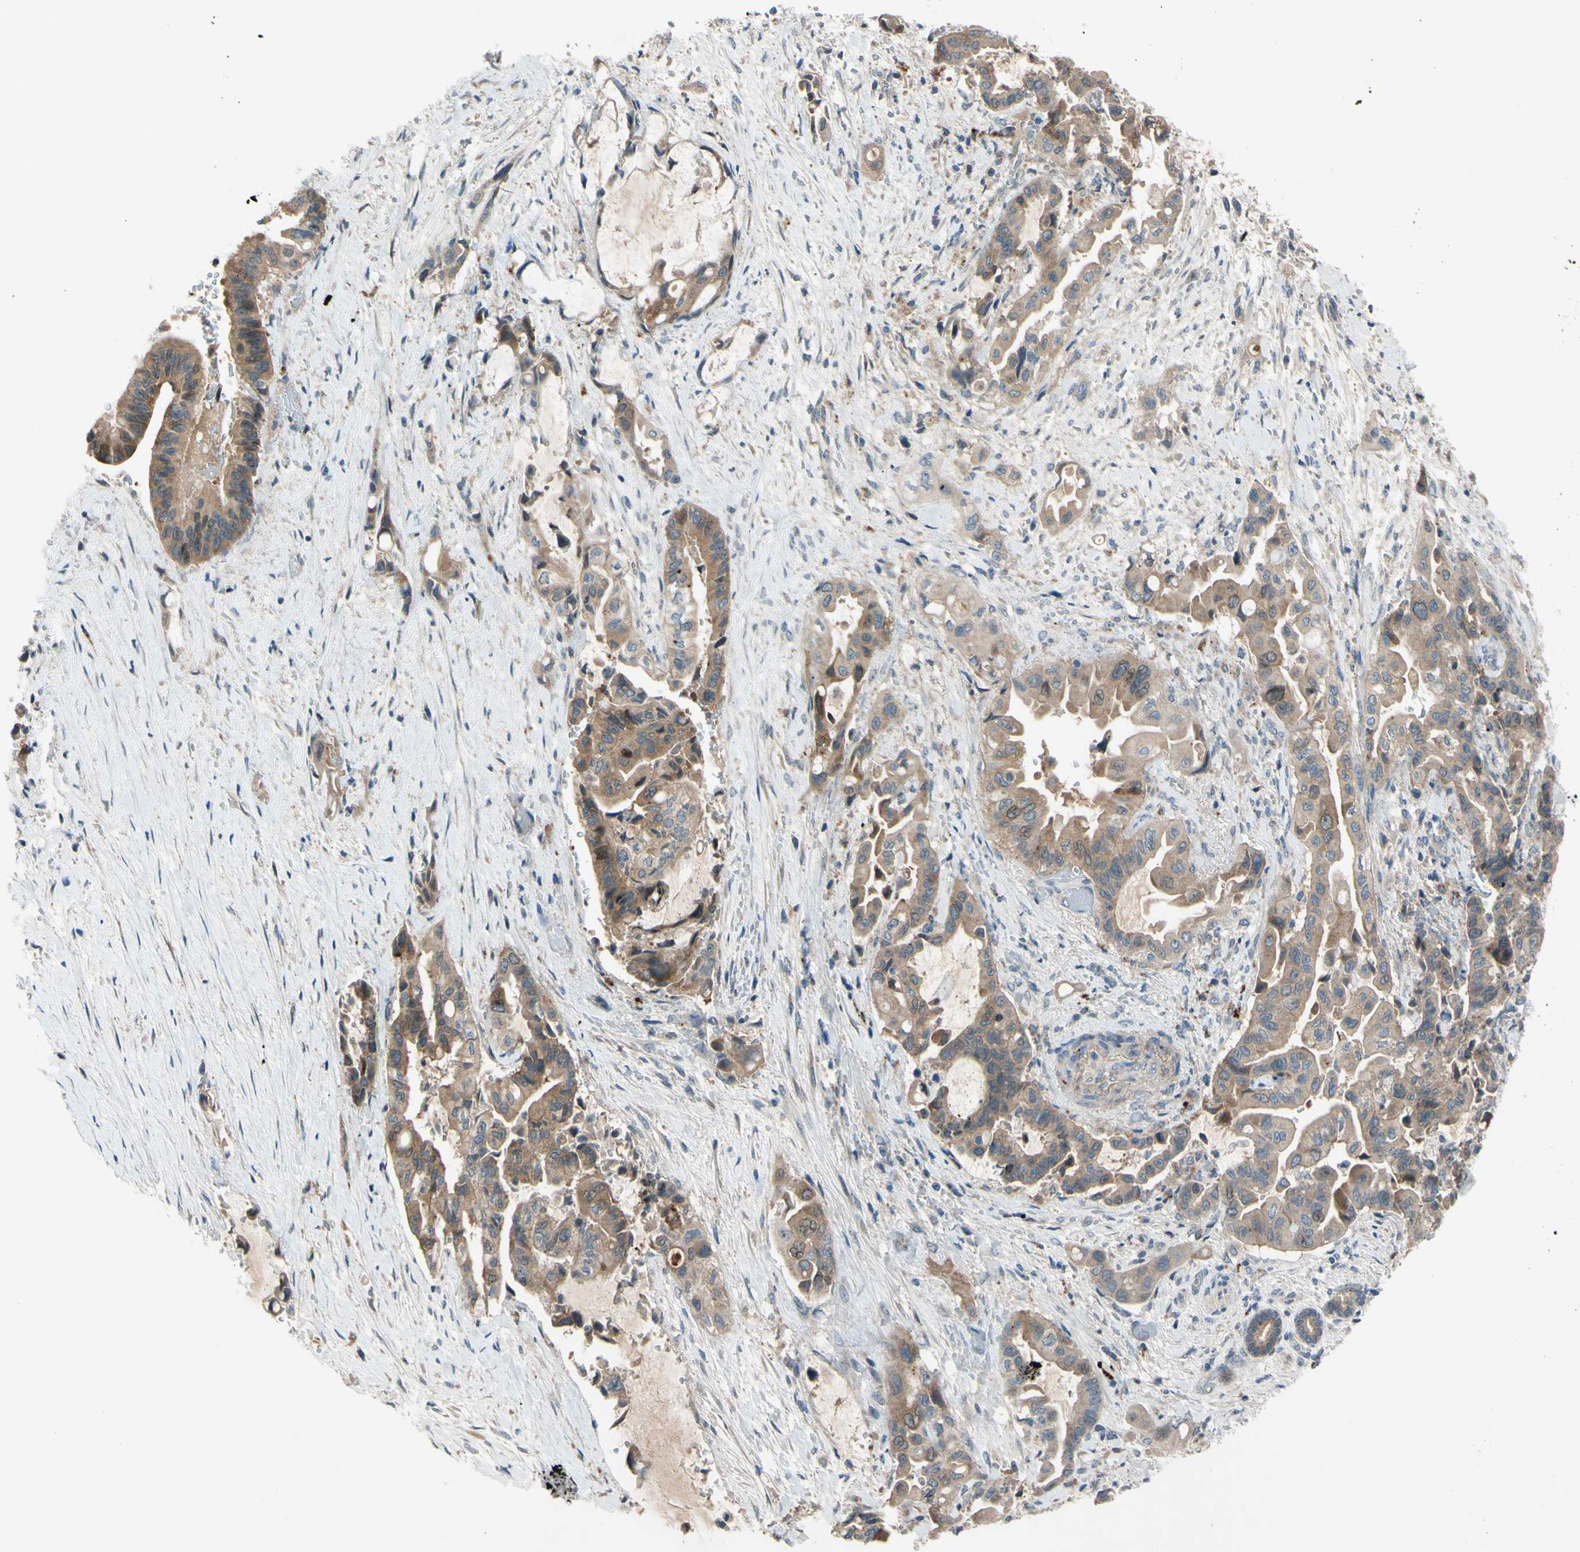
{"staining": {"intensity": "moderate", "quantity": ">75%", "location": "cytoplasmic/membranous"}, "tissue": "liver cancer", "cell_type": "Tumor cells", "image_type": "cancer", "snomed": [{"axis": "morphology", "description": "Cholangiocarcinoma"}, {"axis": "topography", "description": "Liver"}], "caption": "Protein analysis of liver cancer tissue shows moderate cytoplasmic/membranous expression in approximately >75% of tumor cells. The staining was performed using DAB to visualize the protein expression in brown, while the nuclei were stained in blue with hematoxylin (Magnification: 20x).", "gene": "AFP", "patient": {"sex": "female", "age": 61}}